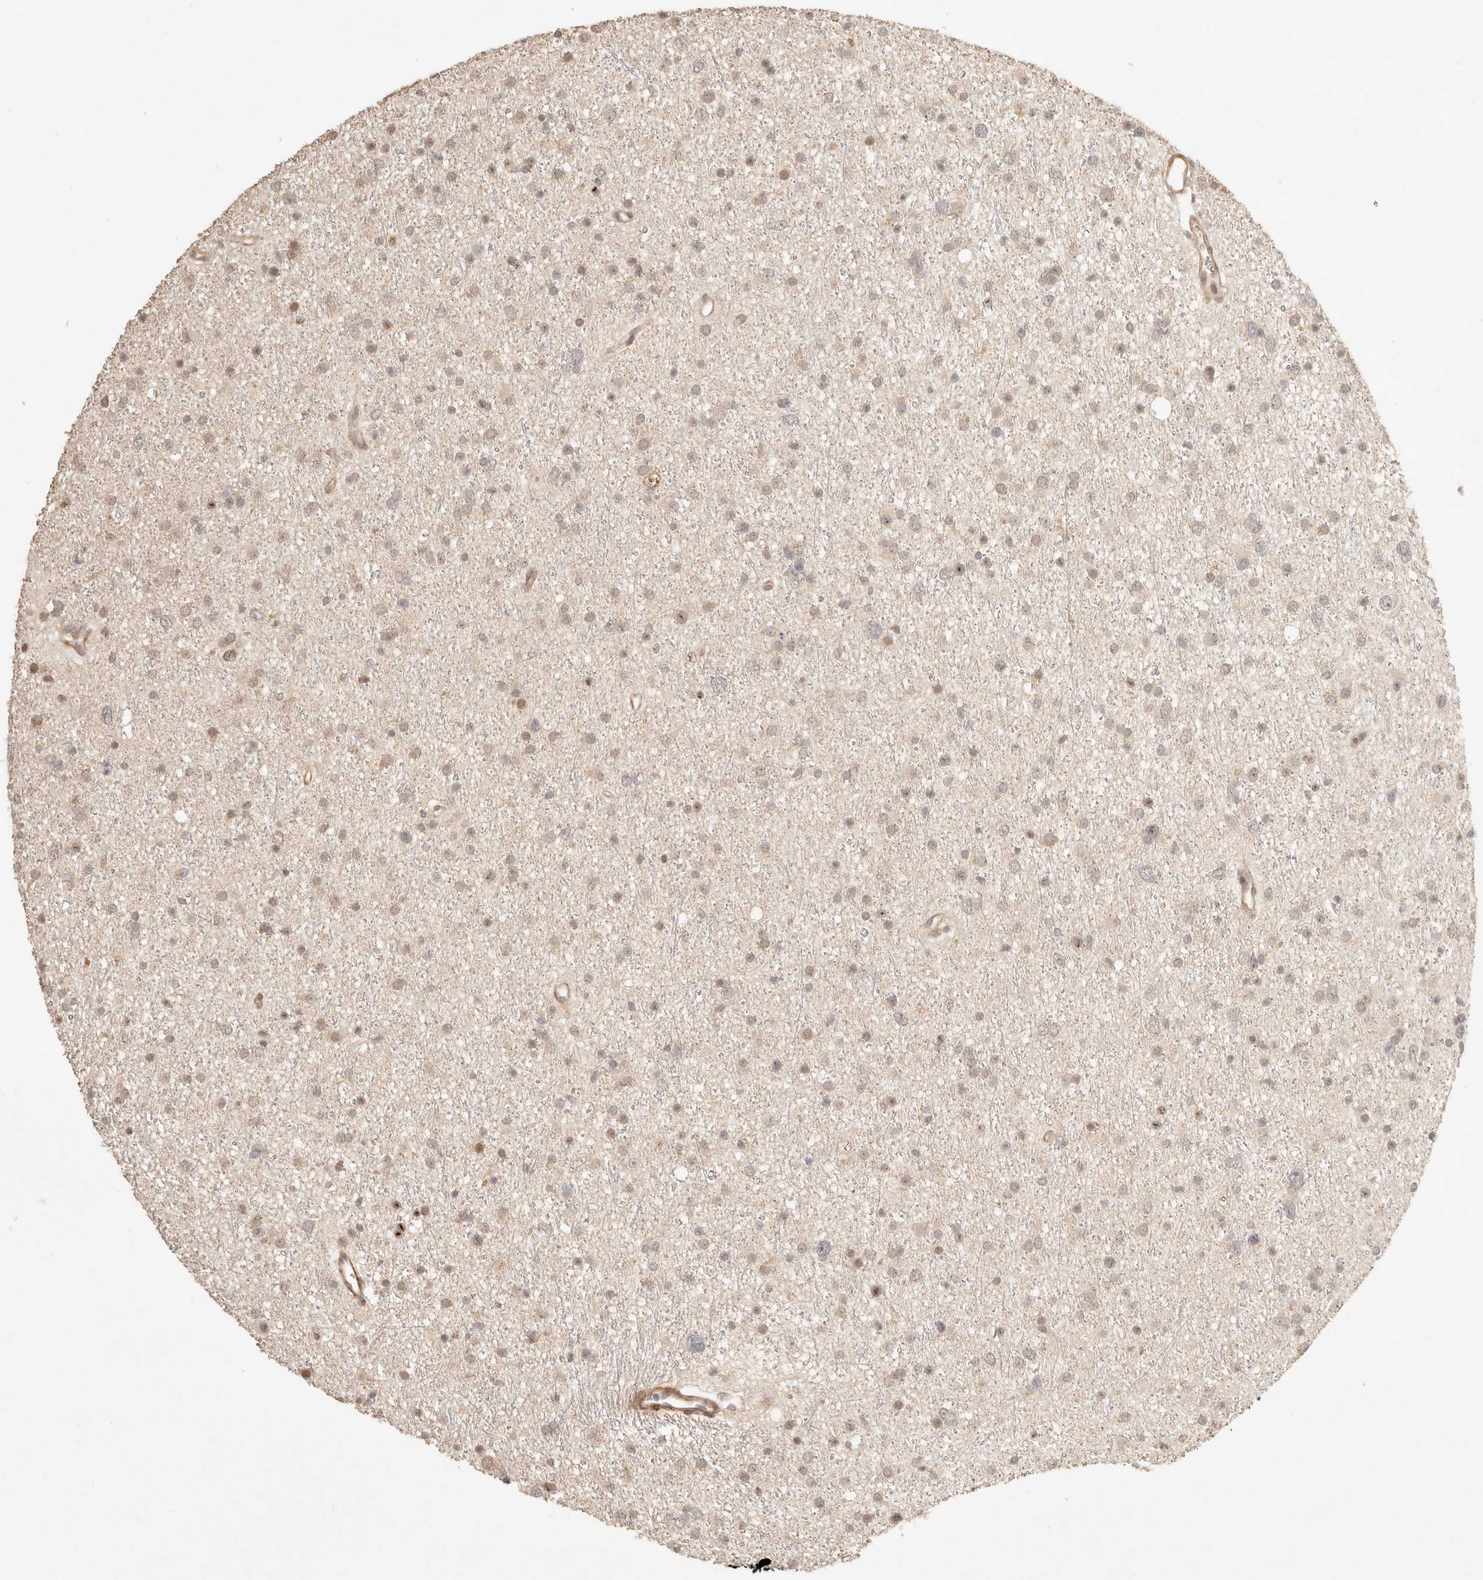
{"staining": {"intensity": "weak", "quantity": ">75%", "location": "nuclear"}, "tissue": "glioma", "cell_type": "Tumor cells", "image_type": "cancer", "snomed": [{"axis": "morphology", "description": "Glioma, malignant, Low grade"}, {"axis": "topography", "description": "Cerebral cortex"}], "caption": "There is low levels of weak nuclear positivity in tumor cells of malignant low-grade glioma, as demonstrated by immunohistochemical staining (brown color).", "gene": "MEP1A", "patient": {"sex": "female", "age": 39}}